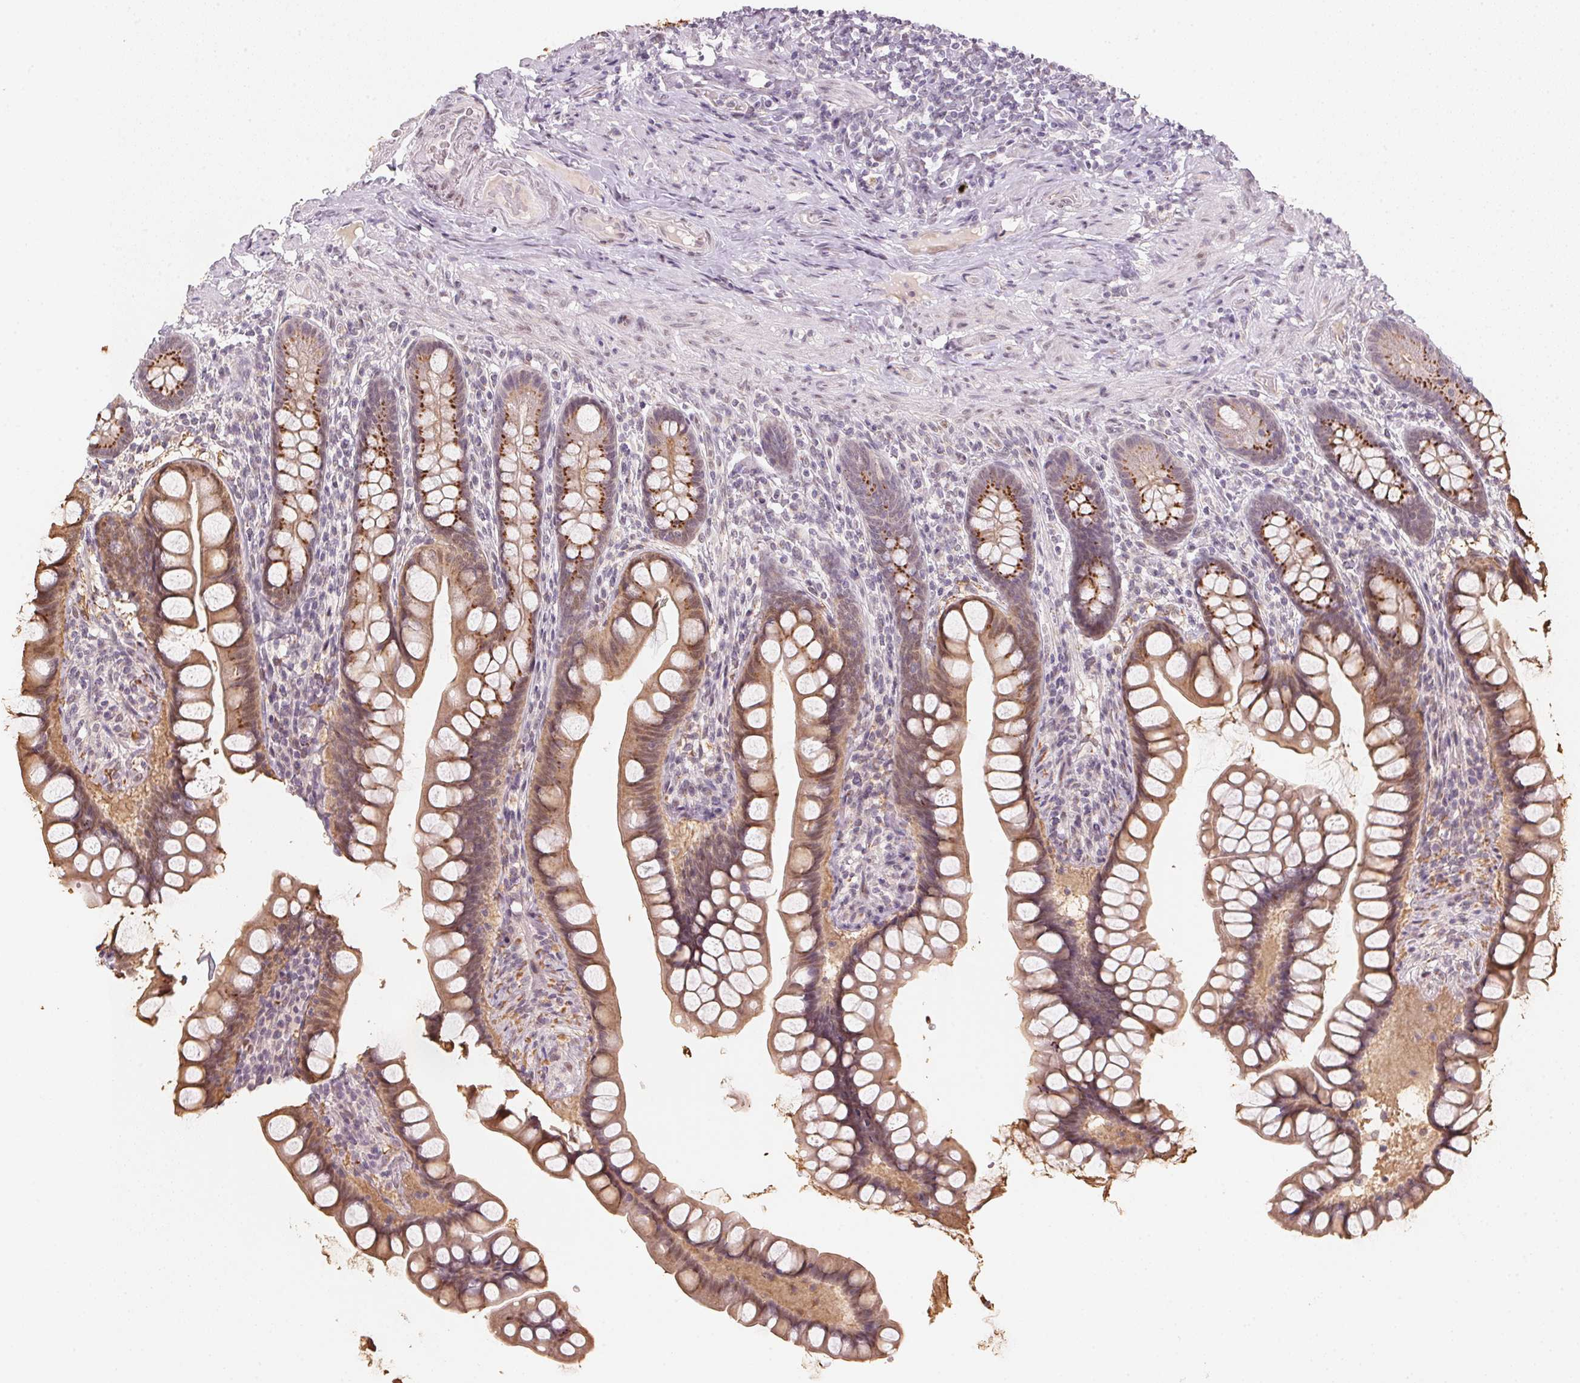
{"staining": {"intensity": "strong", "quantity": ">75%", "location": "cytoplasmic/membranous"}, "tissue": "small intestine", "cell_type": "Glandular cells", "image_type": "normal", "snomed": [{"axis": "morphology", "description": "Normal tissue, NOS"}, {"axis": "topography", "description": "Small intestine"}], "caption": "Unremarkable small intestine was stained to show a protein in brown. There is high levels of strong cytoplasmic/membranous positivity in about >75% of glandular cells.", "gene": "RAB22A", "patient": {"sex": "male", "age": 70}}